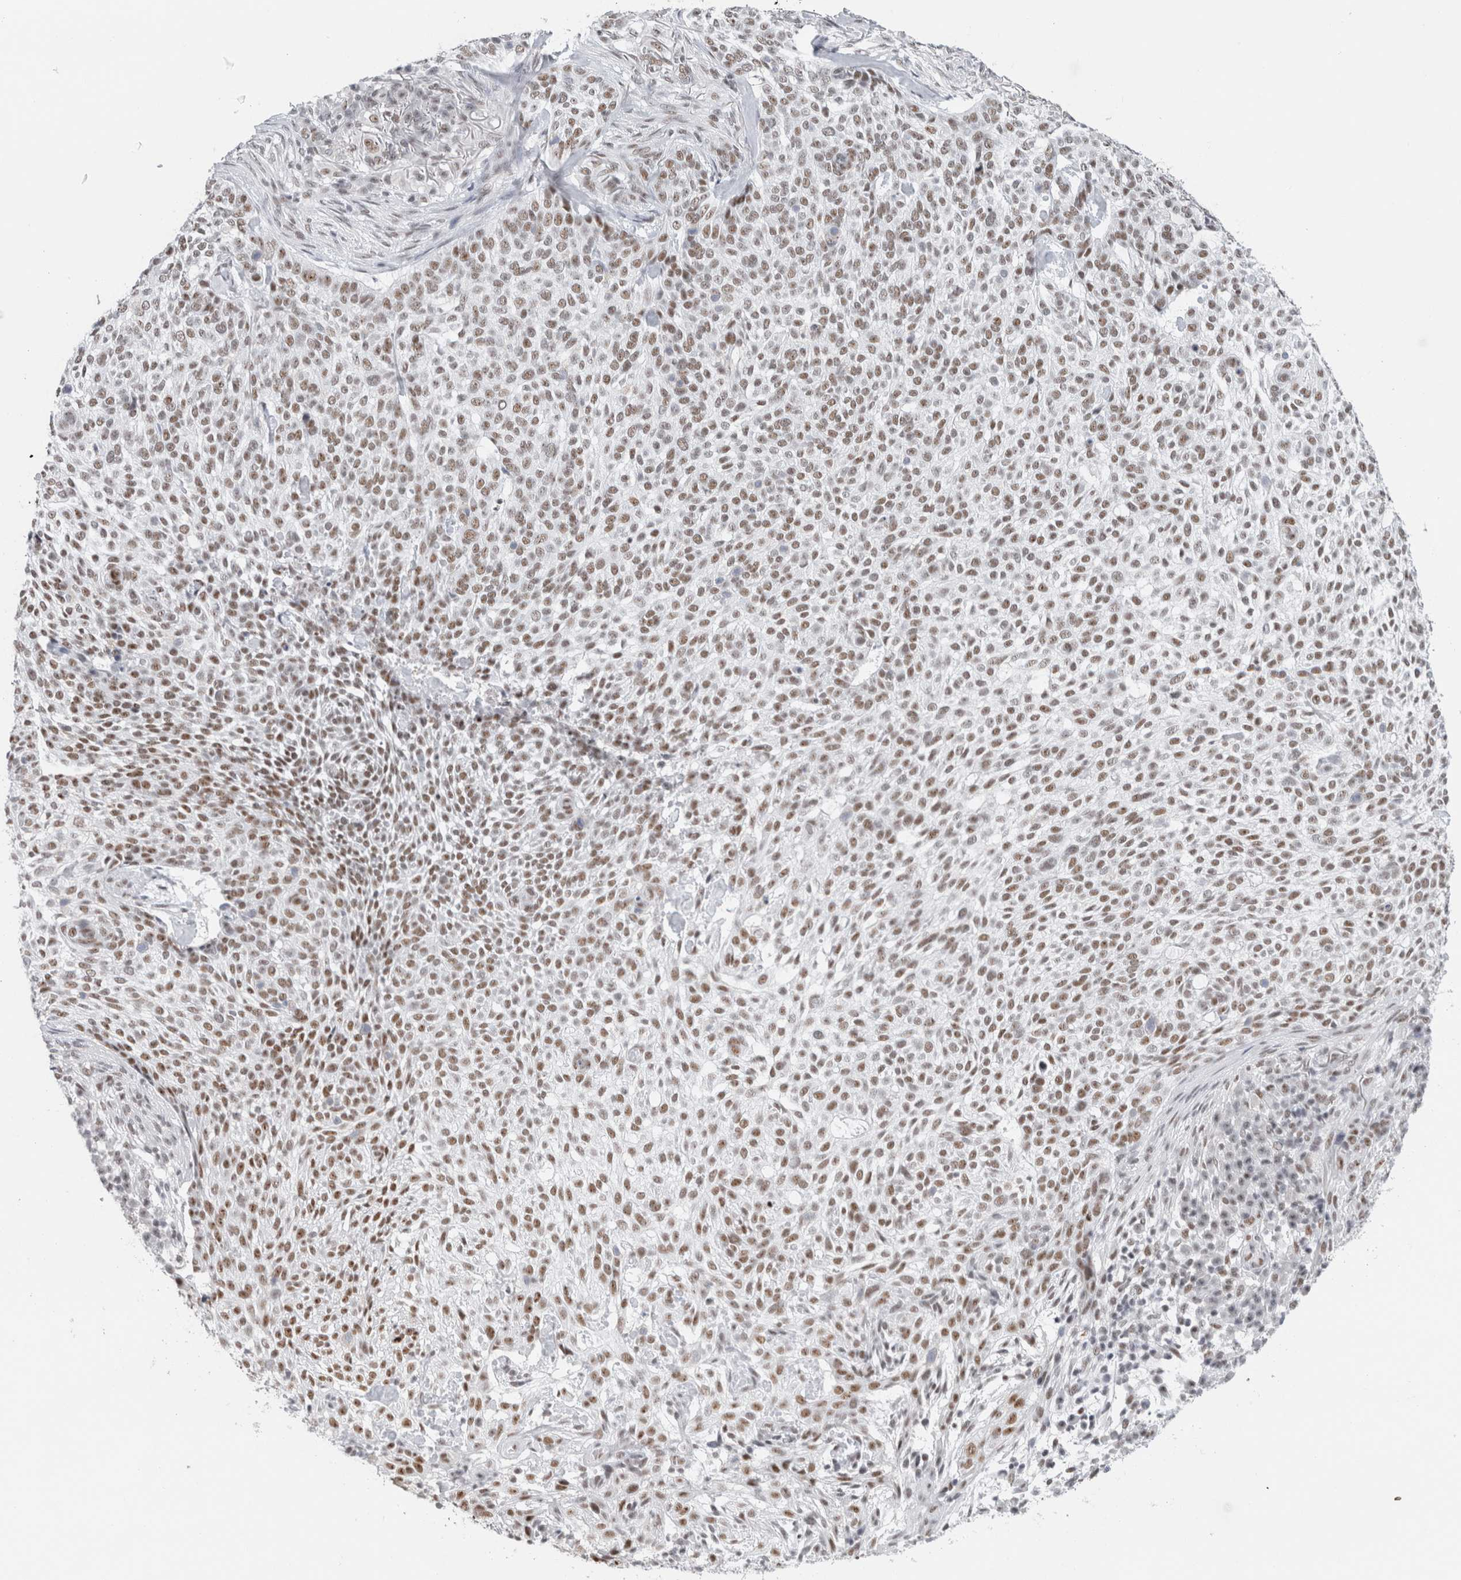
{"staining": {"intensity": "moderate", "quantity": ">75%", "location": "nuclear"}, "tissue": "skin cancer", "cell_type": "Tumor cells", "image_type": "cancer", "snomed": [{"axis": "morphology", "description": "Basal cell carcinoma"}, {"axis": "topography", "description": "Skin"}], "caption": "Immunohistochemistry (IHC) (DAB) staining of human skin cancer (basal cell carcinoma) shows moderate nuclear protein staining in about >75% of tumor cells. Nuclei are stained in blue.", "gene": "COPS7A", "patient": {"sex": "female", "age": 64}}